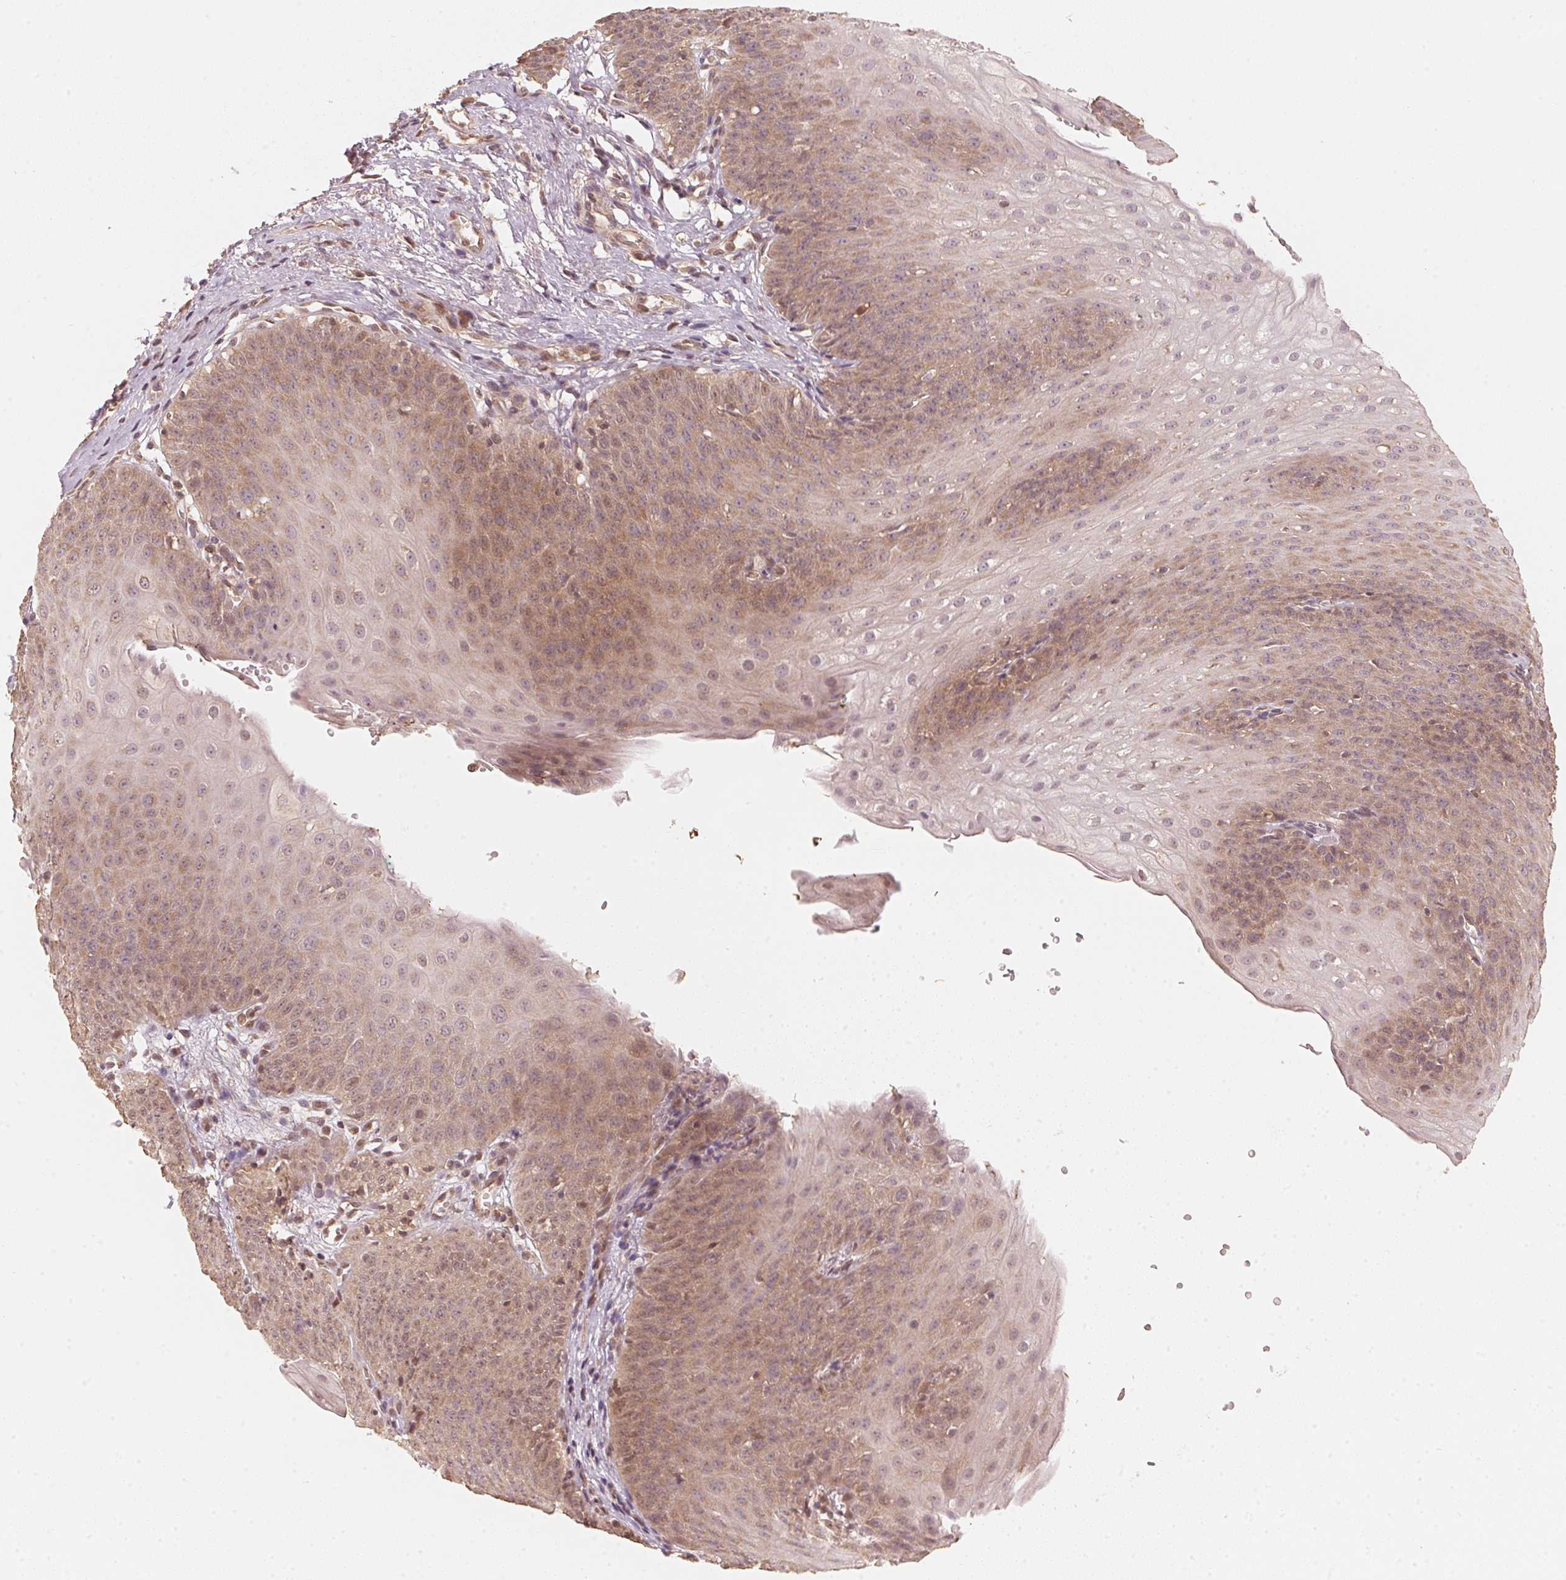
{"staining": {"intensity": "moderate", "quantity": "25%-75%", "location": "cytoplasmic/membranous,nuclear"}, "tissue": "esophagus", "cell_type": "Squamous epithelial cells", "image_type": "normal", "snomed": [{"axis": "morphology", "description": "Normal tissue, NOS"}, {"axis": "topography", "description": "Esophagus"}], "caption": "Squamous epithelial cells reveal medium levels of moderate cytoplasmic/membranous,nuclear staining in about 25%-75% of cells in benign human esophagus. (Stains: DAB in brown, nuclei in blue, Microscopy: brightfield microscopy at high magnification).", "gene": "C2orf73", "patient": {"sex": "male", "age": 71}}